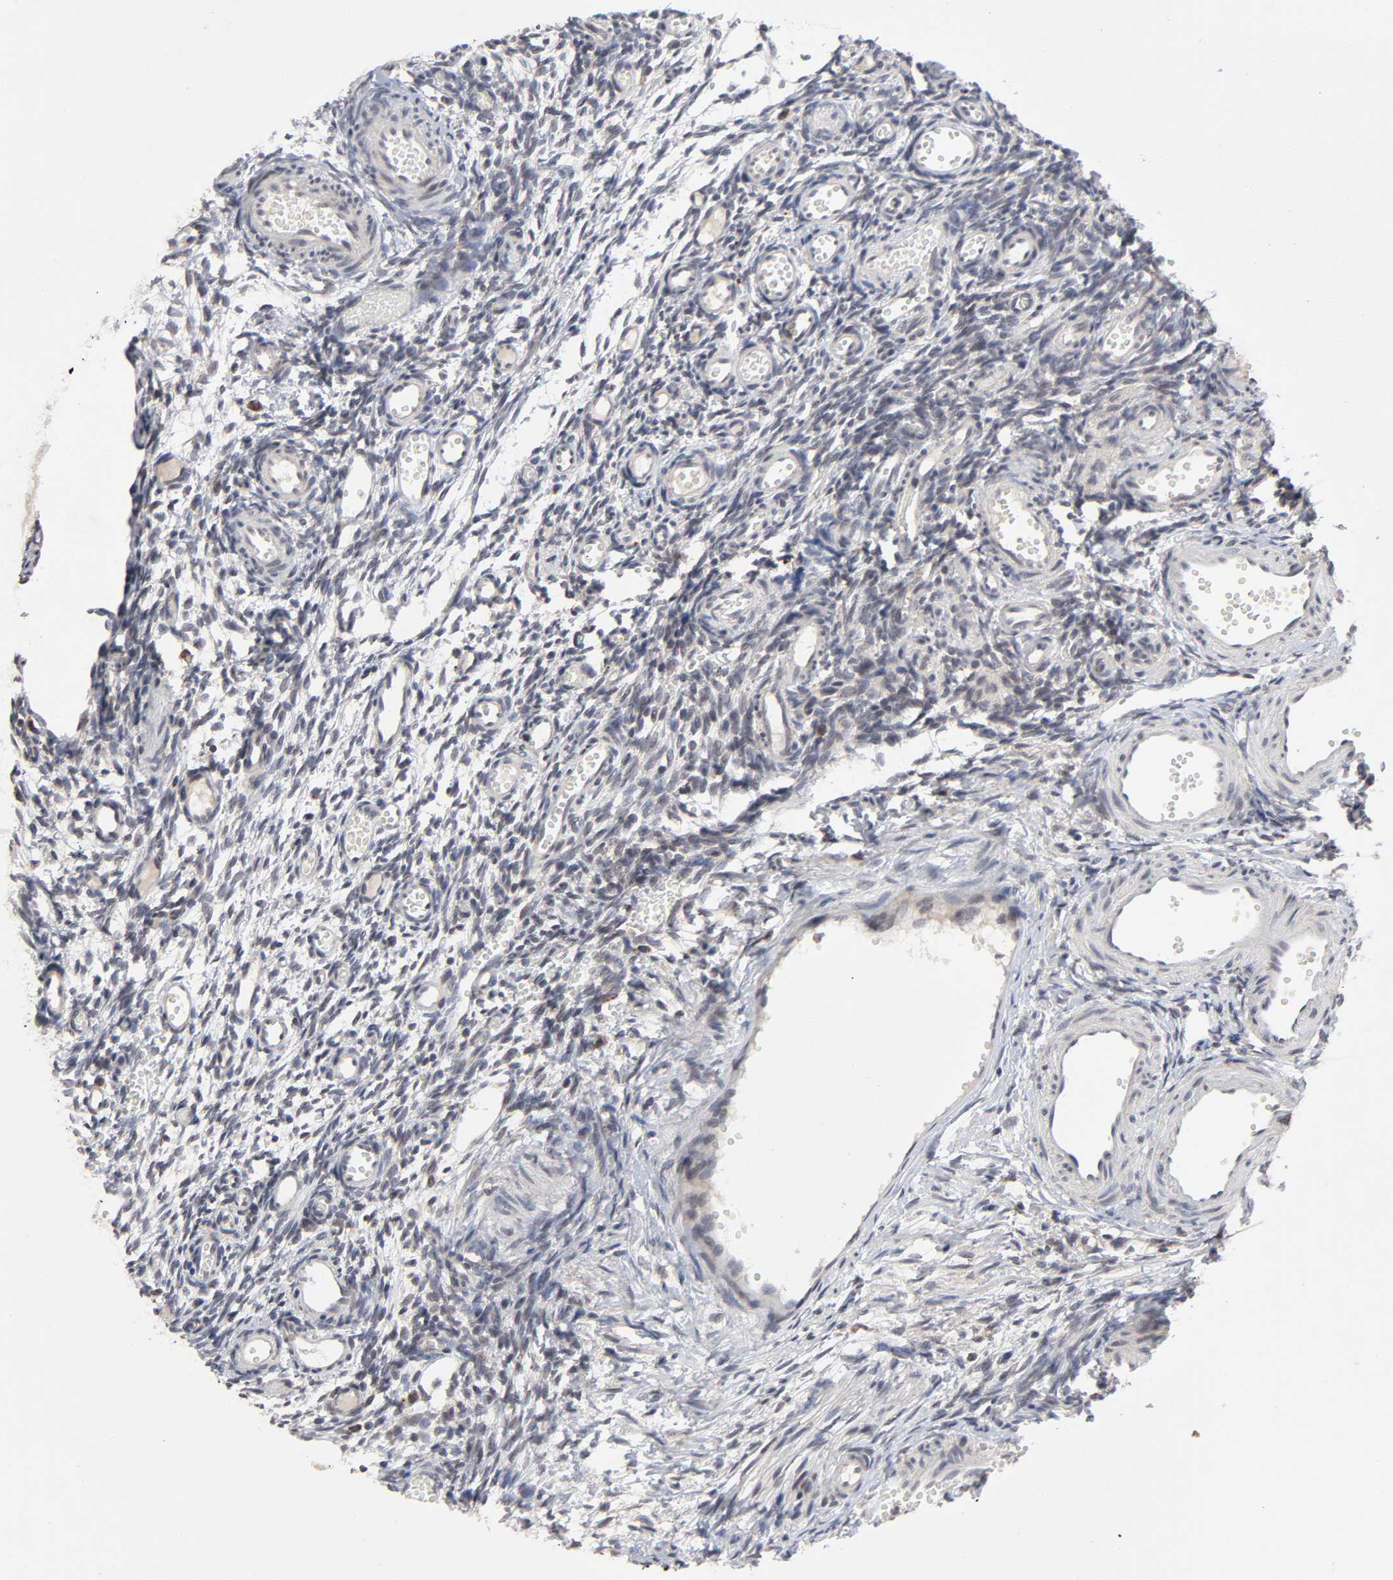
{"staining": {"intensity": "weak", "quantity": "<25%", "location": "cytoplasmic/membranous"}, "tissue": "ovary", "cell_type": "Ovarian stroma cells", "image_type": "normal", "snomed": [{"axis": "morphology", "description": "Normal tissue, NOS"}, {"axis": "topography", "description": "Ovary"}], "caption": "The histopathology image displays no significant expression in ovarian stroma cells of ovary. (DAB (3,3'-diaminobenzidine) immunohistochemistry, high magnification).", "gene": "AUH", "patient": {"sex": "female", "age": 35}}